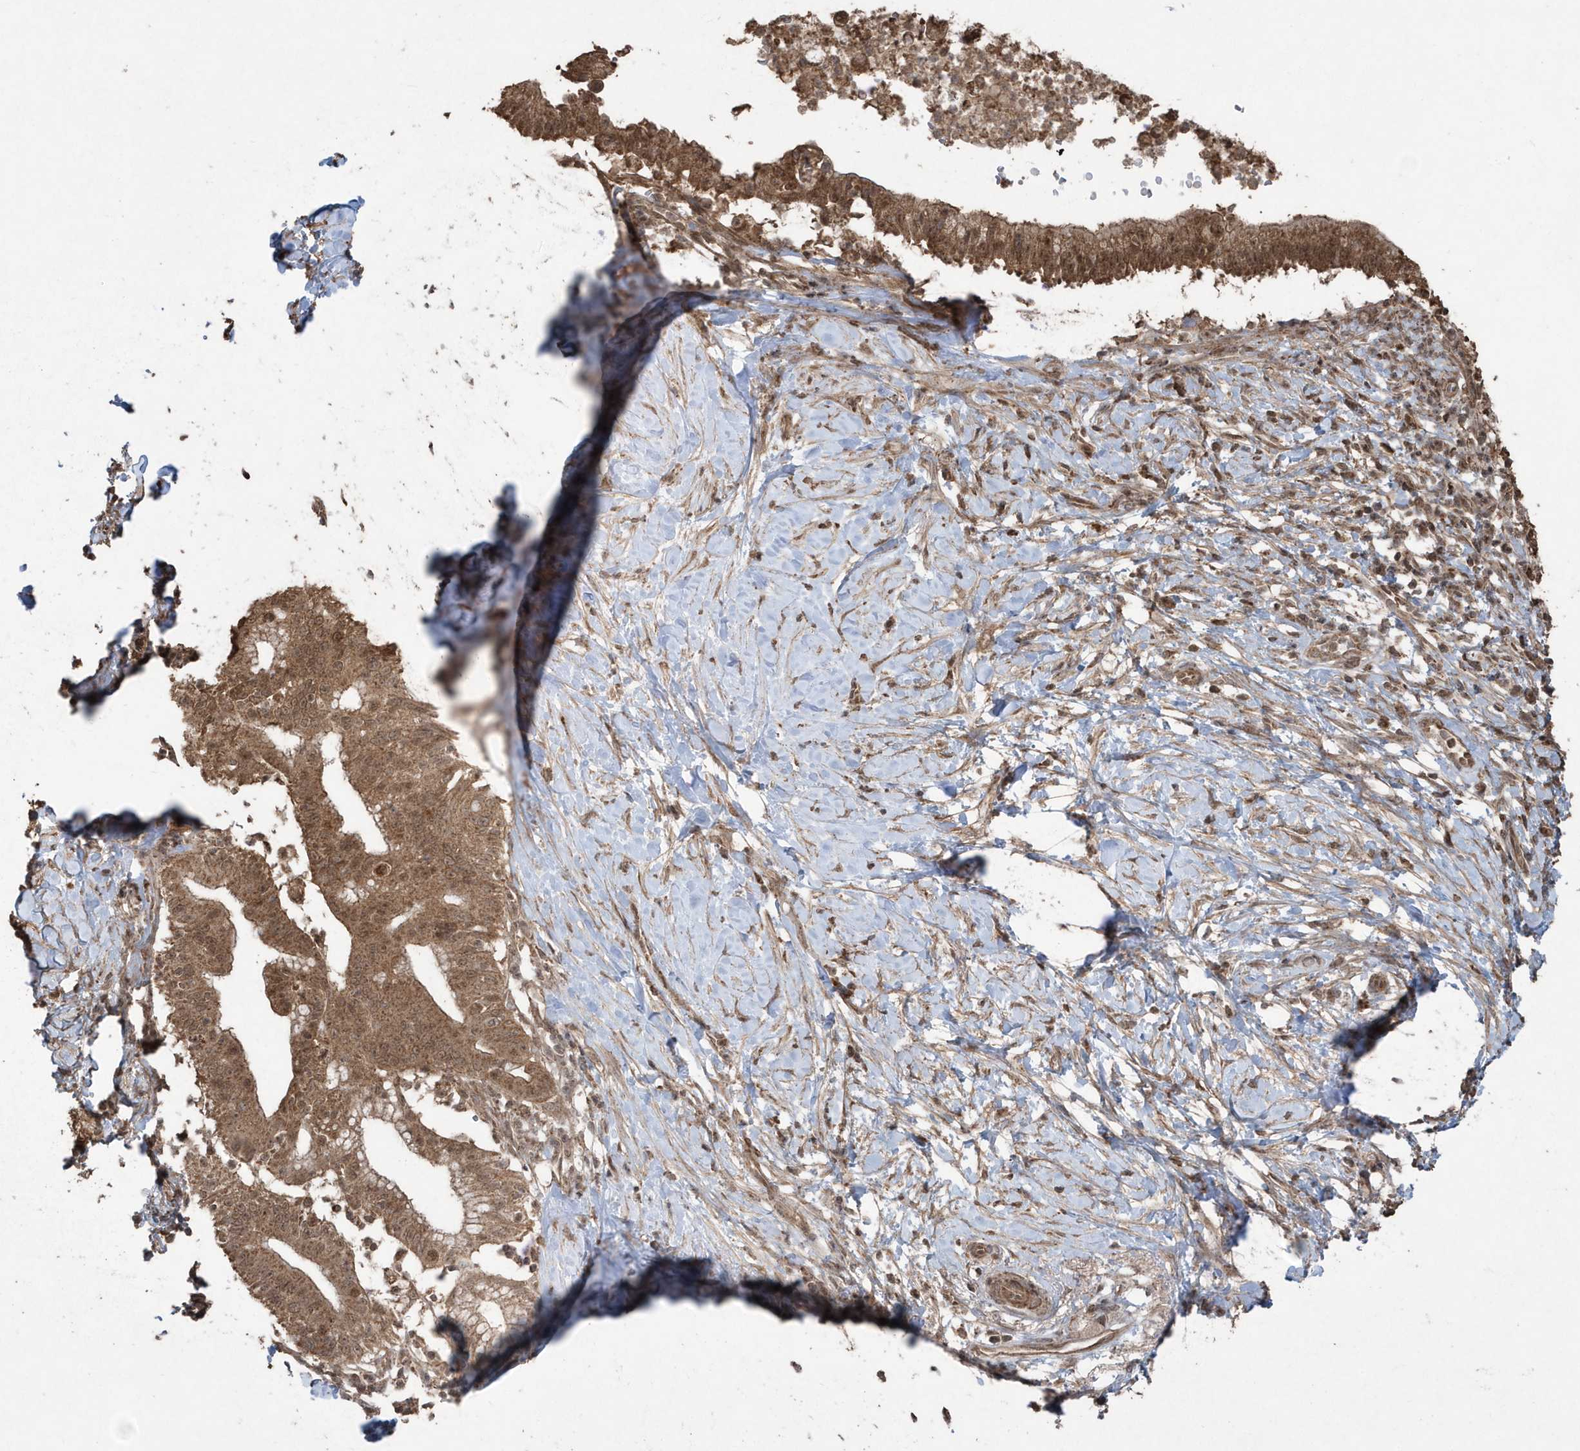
{"staining": {"intensity": "moderate", "quantity": ">75%", "location": "cytoplasmic/membranous,nuclear"}, "tissue": "pancreatic cancer", "cell_type": "Tumor cells", "image_type": "cancer", "snomed": [{"axis": "morphology", "description": "Adenocarcinoma, NOS"}, {"axis": "topography", "description": "Pancreas"}], "caption": "This is a photomicrograph of immunohistochemistry (IHC) staining of pancreatic adenocarcinoma, which shows moderate expression in the cytoplasmic/membranous and nuclear of tumor cells.", "gene": "PAXBP1", "patient": {"sex": "male", "age": 68}}